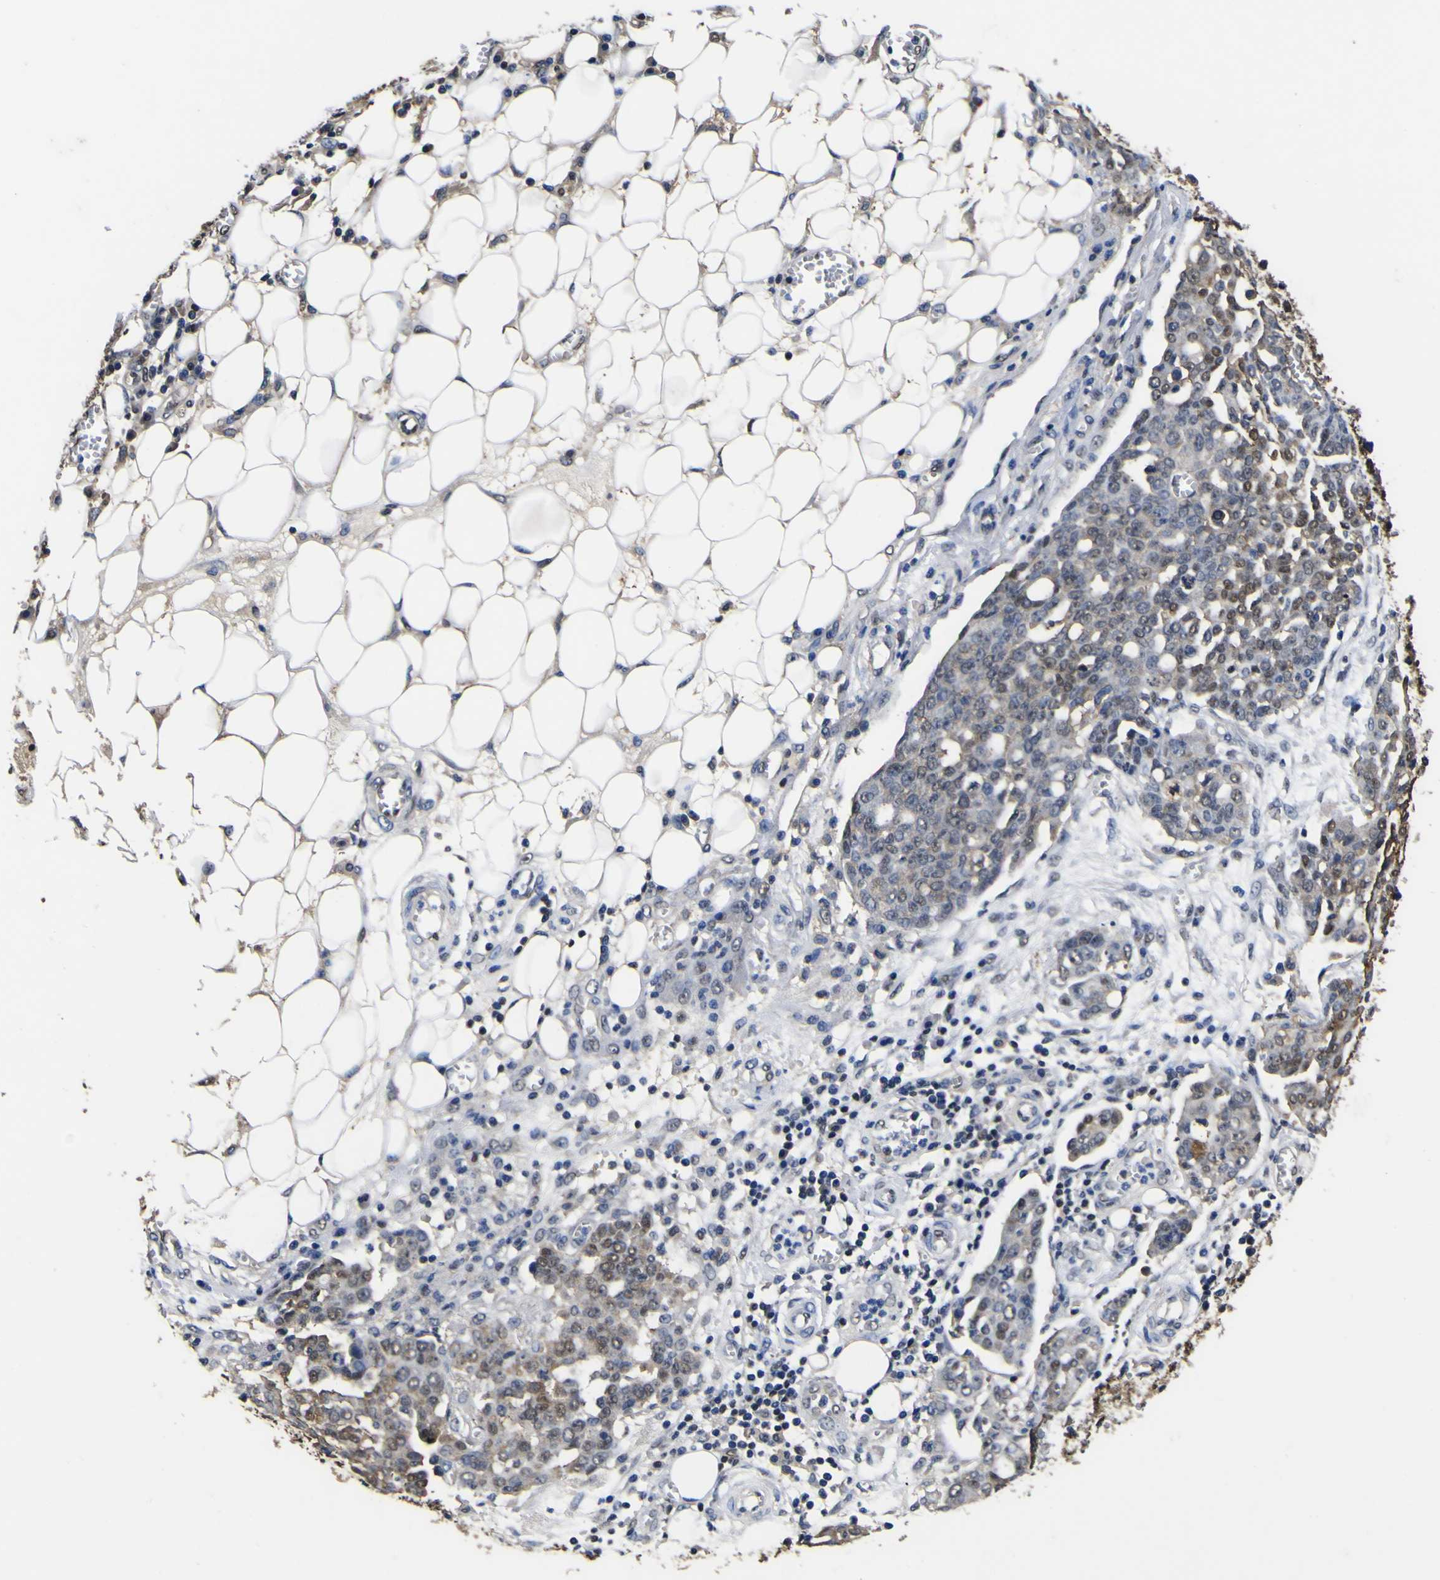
{"staining": {"intensity": "weak", "quantity": "25%-75%", "location": "cytoplasmic/membranous,nuclear"}, "tissue": "ovarian cancer", "cell_type": "Tumor cells", "image_type": "cancer", "snomed": [{"axis": "morphology", "description": "Cystadenocarcinoma, serous, NOS"}, {"axis": "topography", "description": "Soft tissue"}, {"axis": "topography", "description": "Ovary"}], "caption": "The micrograph exhibits a brown stain indicating the presence of a protein in the cytoplasmic/membranous and nuclear of tumor cells in ovarian serous cystadenocarcinoma. Immunohistochemistry stains the protein of interest in brown and the nuclei are stained blue.", "gene": "FAM110B", "patient": {"sex": "female", "age": 57}}